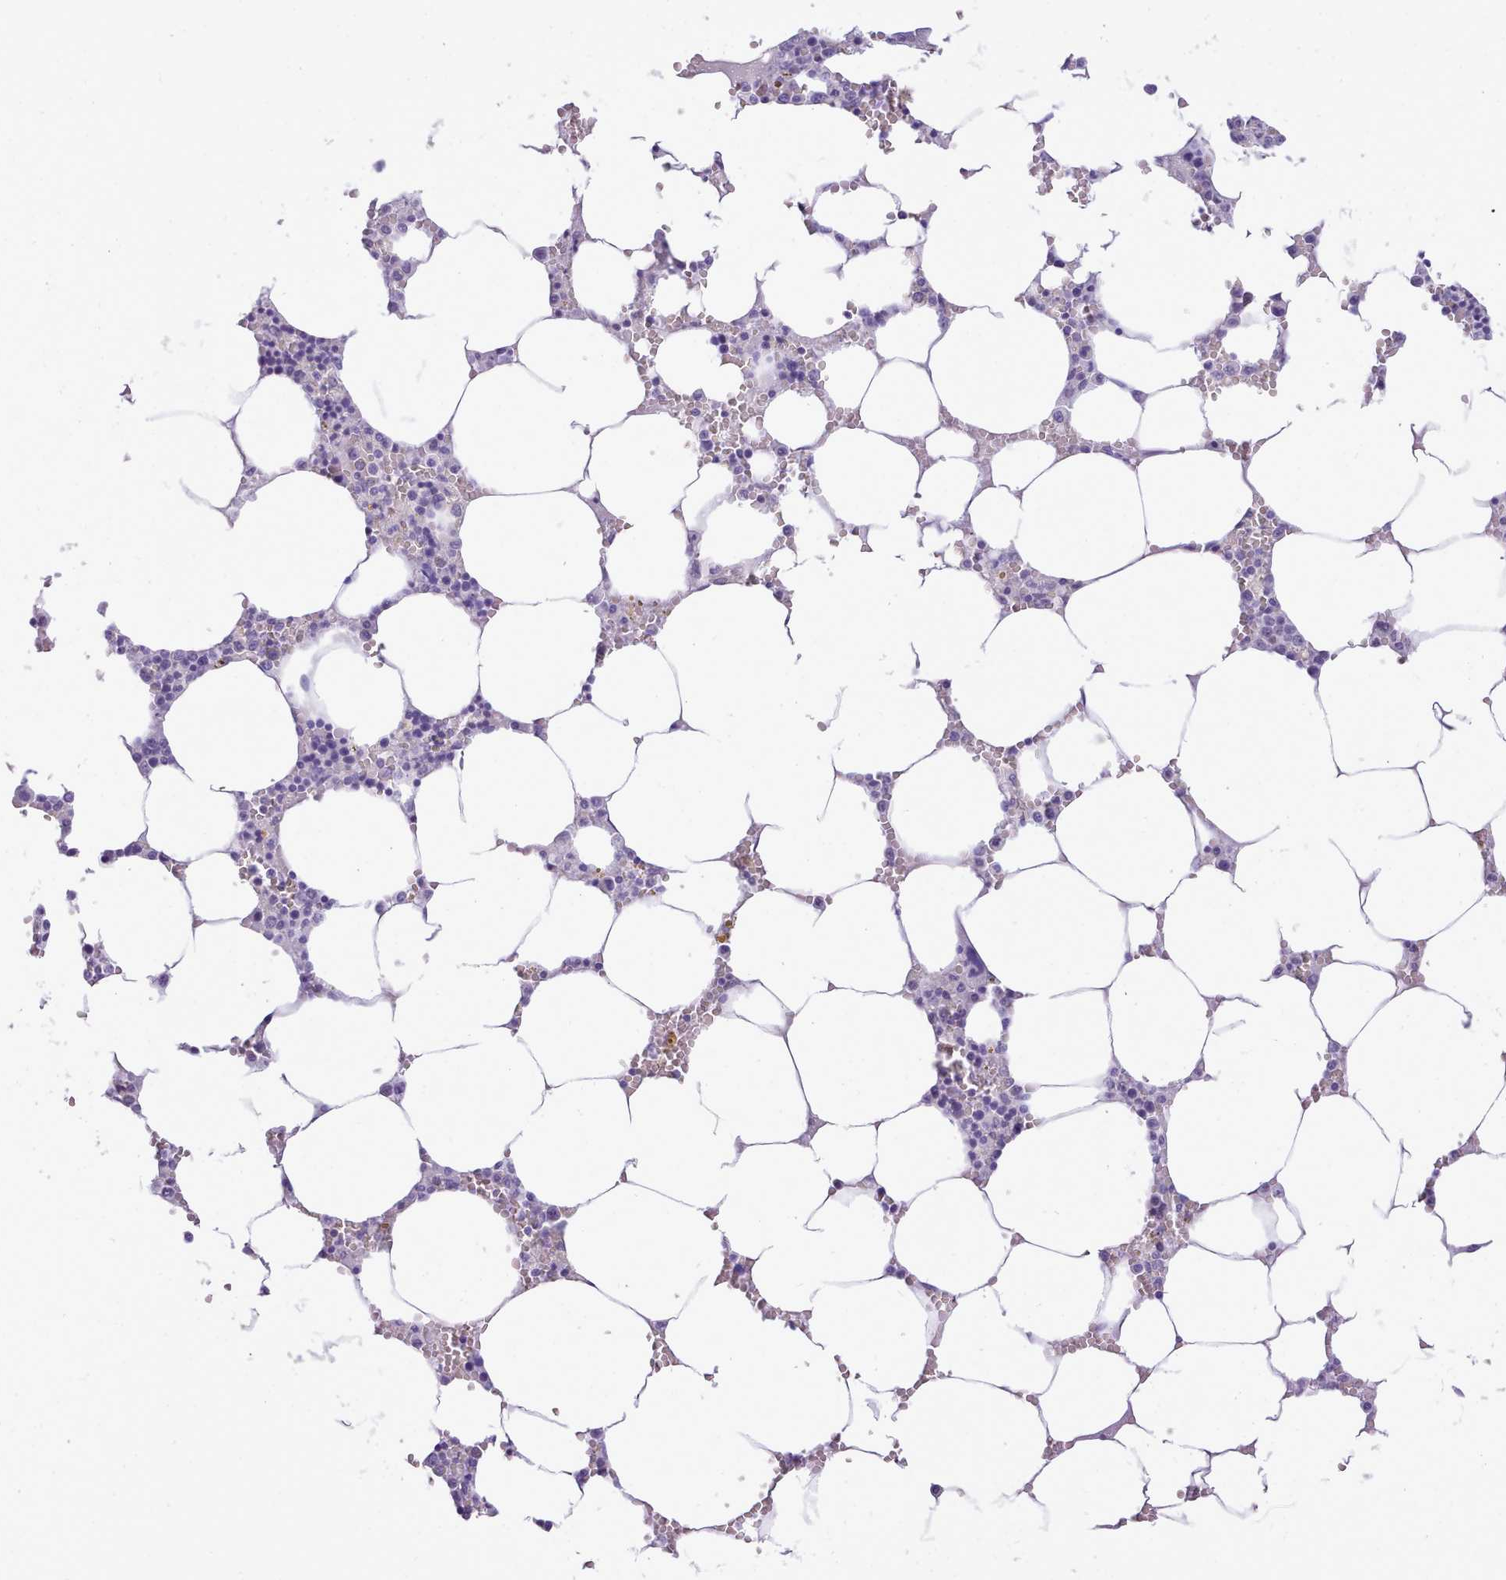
{"staining": {"intensity": "negative", "quantity": "none", "location": "none"}, "tissue": "bone marrow", "cell_type": "Hematopoietic cells", "image_type": "normal", "snomed": [{"axis": "morphology", "description": "Normal tissue, NOS"}, {"axis": "topography", "description": "Bone marrow"}], "caption": "Immunohistochemistry (IHC) photomicrograph of benign bone marrow: bone marrow stained with DAB demonstrates no significant protein positivity in hematopoietic cells.", "gene": "LRRC37A2", "patient": {"sex": "male", "age": 70}}